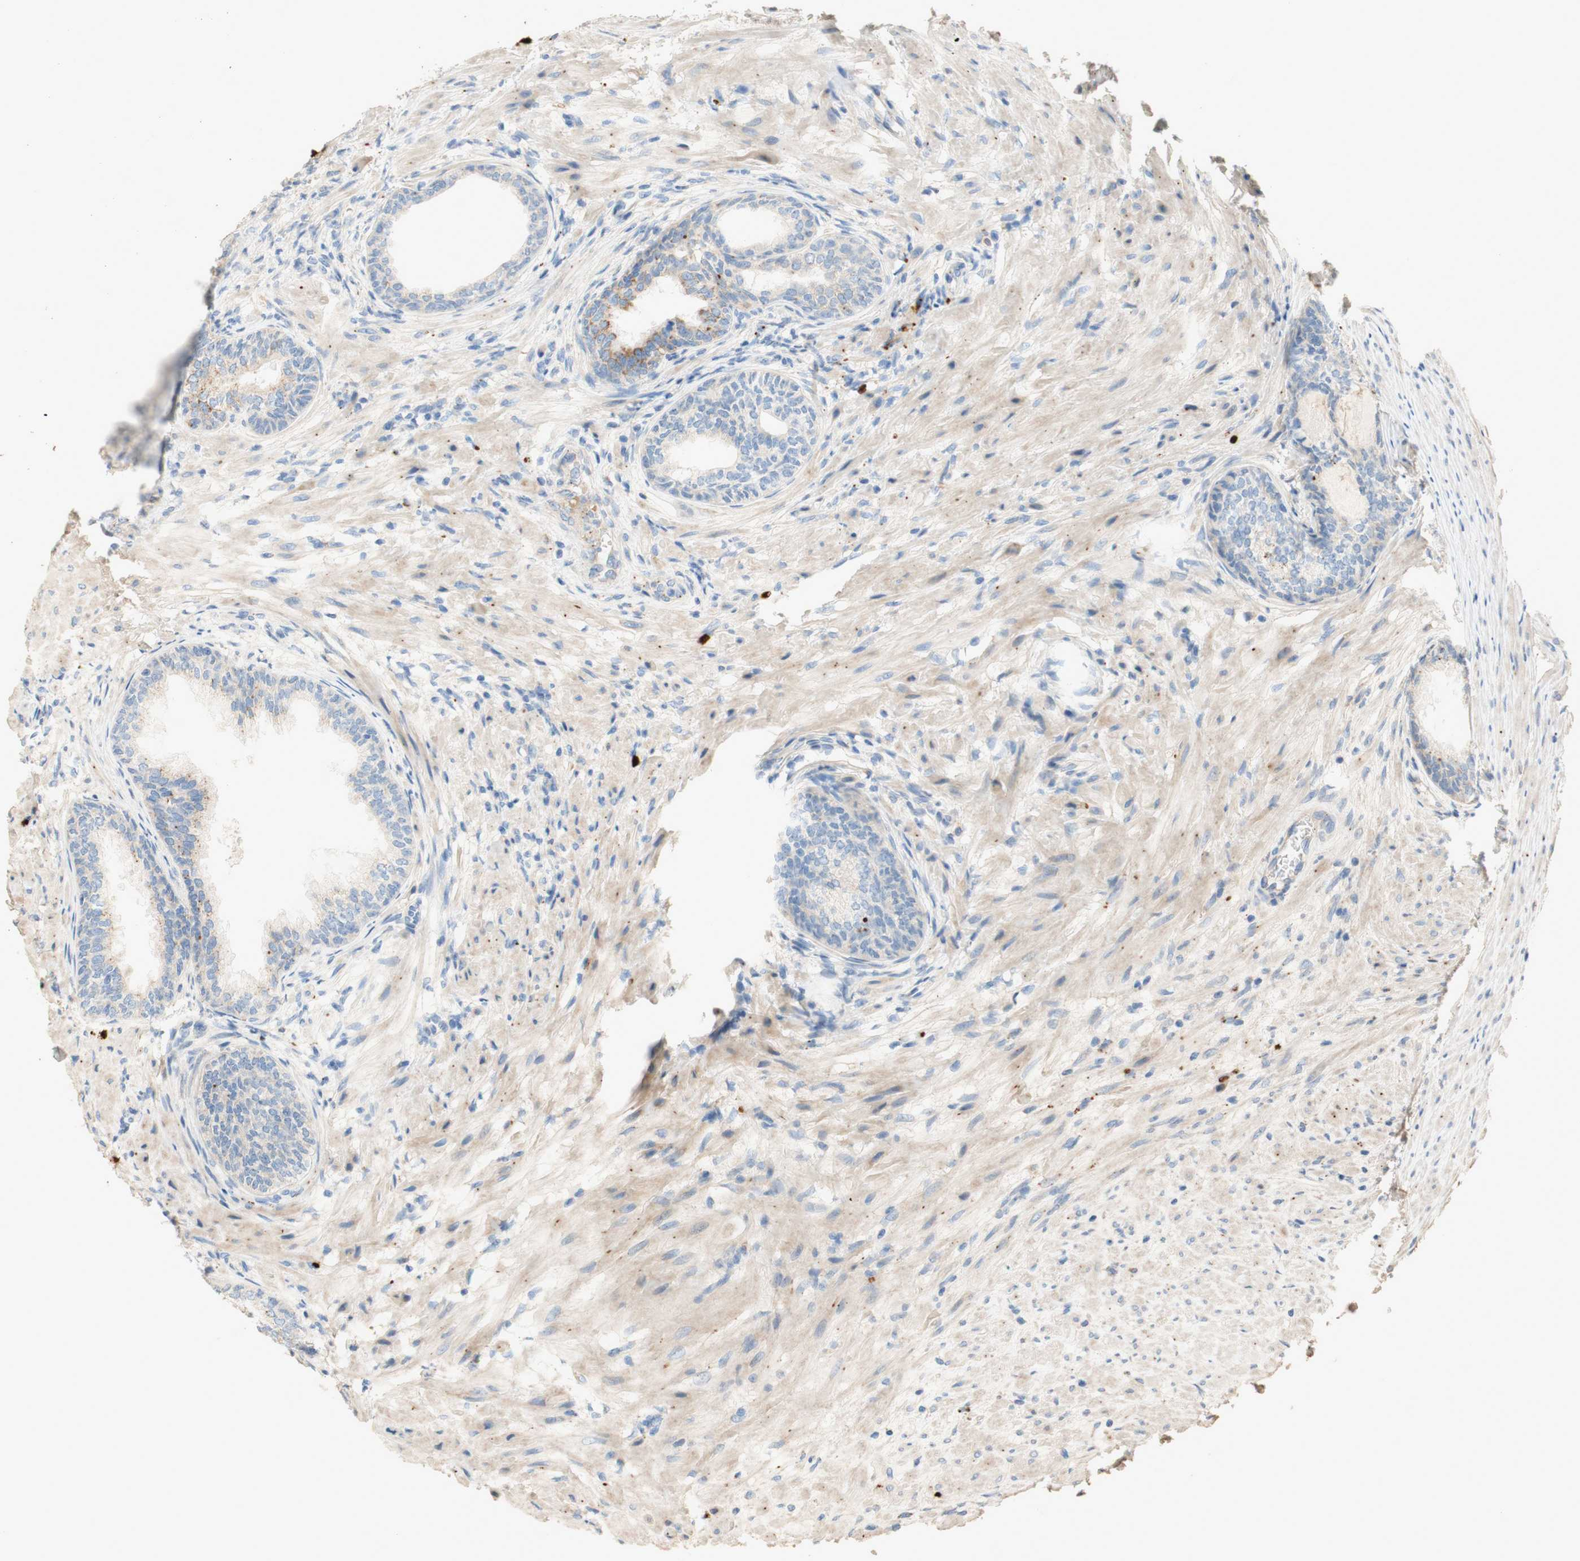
{"staining": {"intensity": "moderate", "quantity": ">75%", "location": "cytoplasmic/membranous"}, "tissue": "prostate", "cell_type": "Glandular cells", "image_type": "normal", "snomed": [{"axis": "morphology", "description": "Normal tissue, NOS"}, {"axis": "topography", "description": "Prostate"}], "caption": "Immunohistochemistry (IHC) micrograph of benign prostate: prostate stained using immunohistochemistry shows medium levels of moderate protein expression localized specifically in the cytoplasmic/membranous of glandular cells, appearing as a cytoplasmic/membranous brown color.", "gene": "PTPN21", "patient": {"sex": "male", "age": 76}}